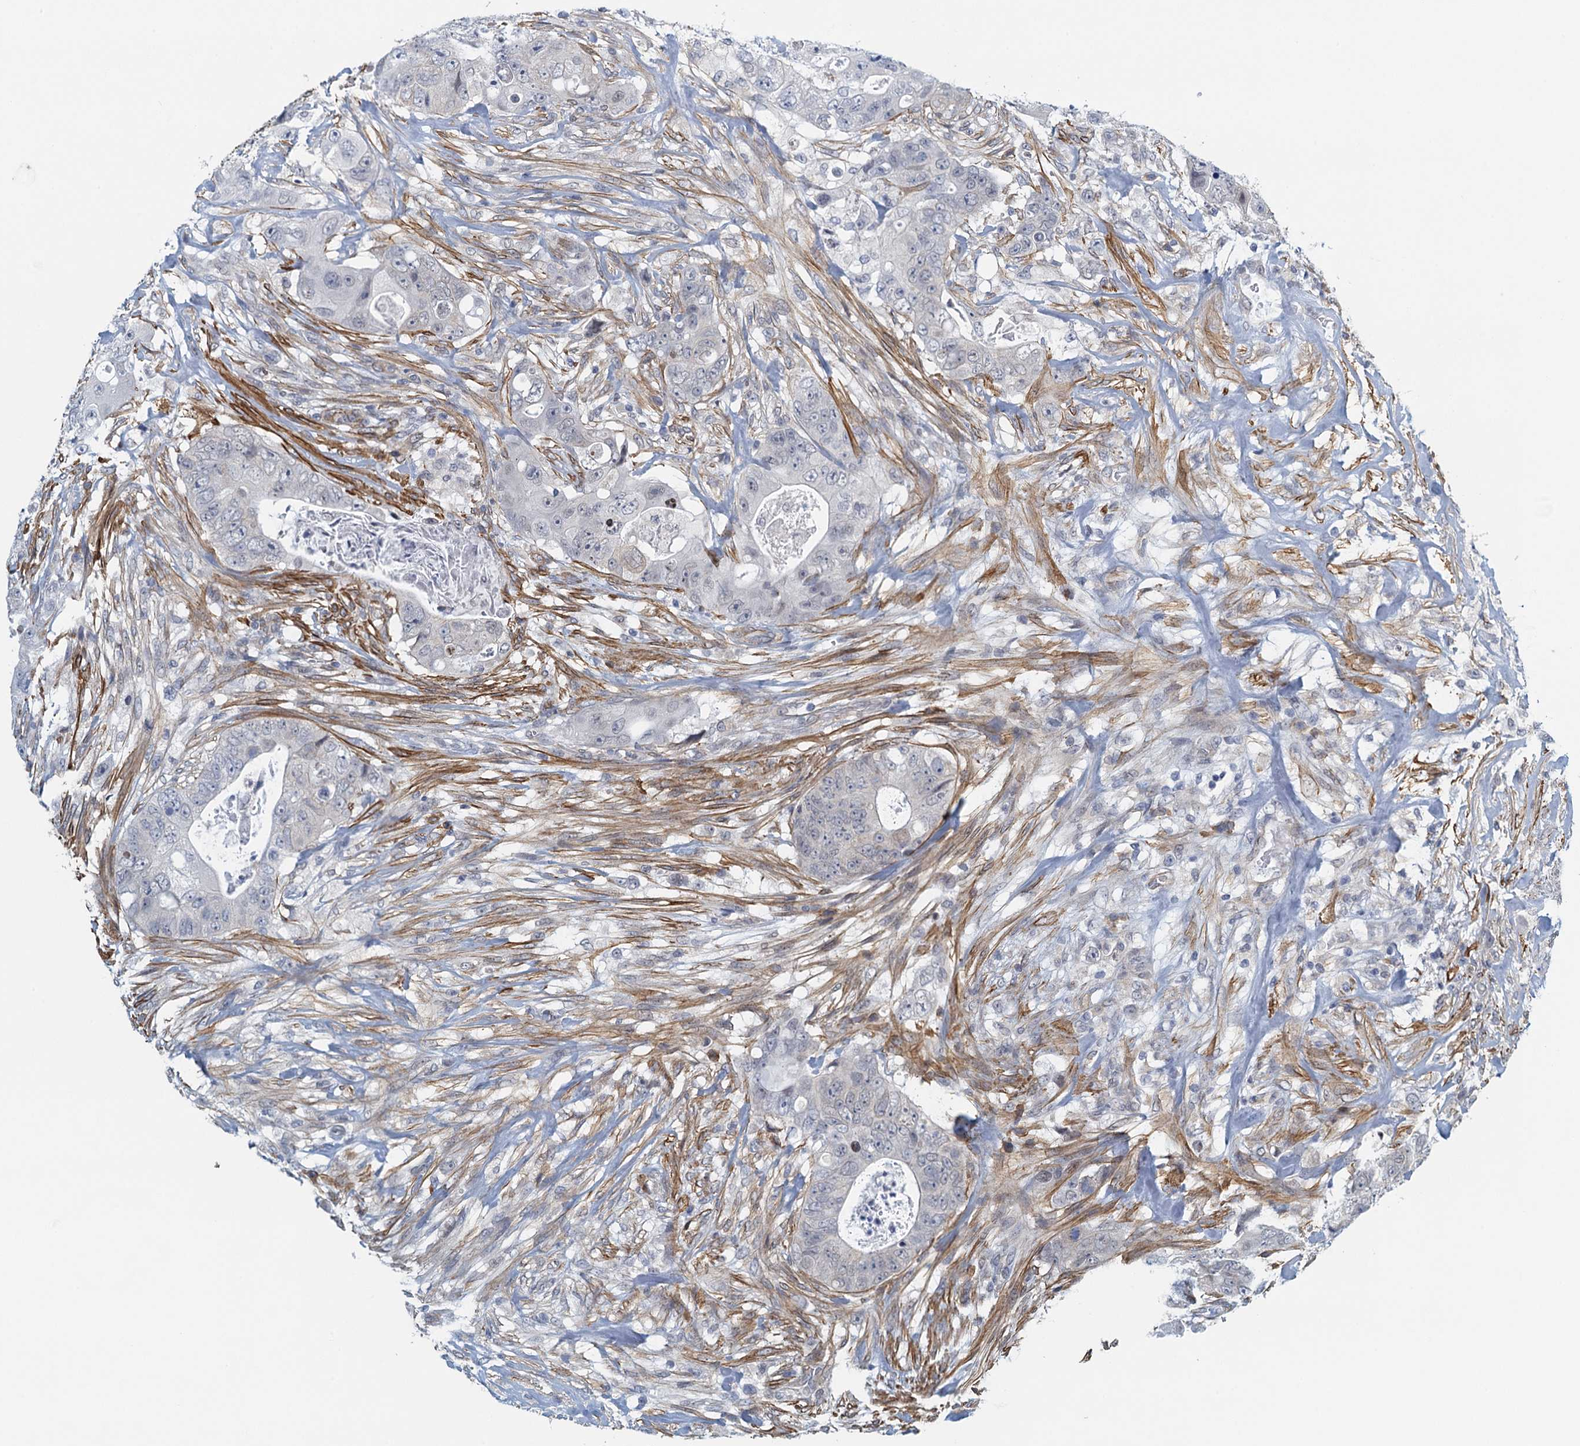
{"staining": {"intensity": "negative", "quantity": "none", "location": "none"}, "tissue": "colorectal cancer", "cell_type": "Tumor cells", "image_type": "cancer", "snomed": [{"axis": "morphology", "description": "Adenocarcinoma, NOS"}, {"axis": "topography", "description": "Colon"}], "caption": "The image displays no significant staining in tumor cells of adenocarcinoma (colorectal).", "gene": "ALG2", "patient": {"sex": "female", "age": 46}}